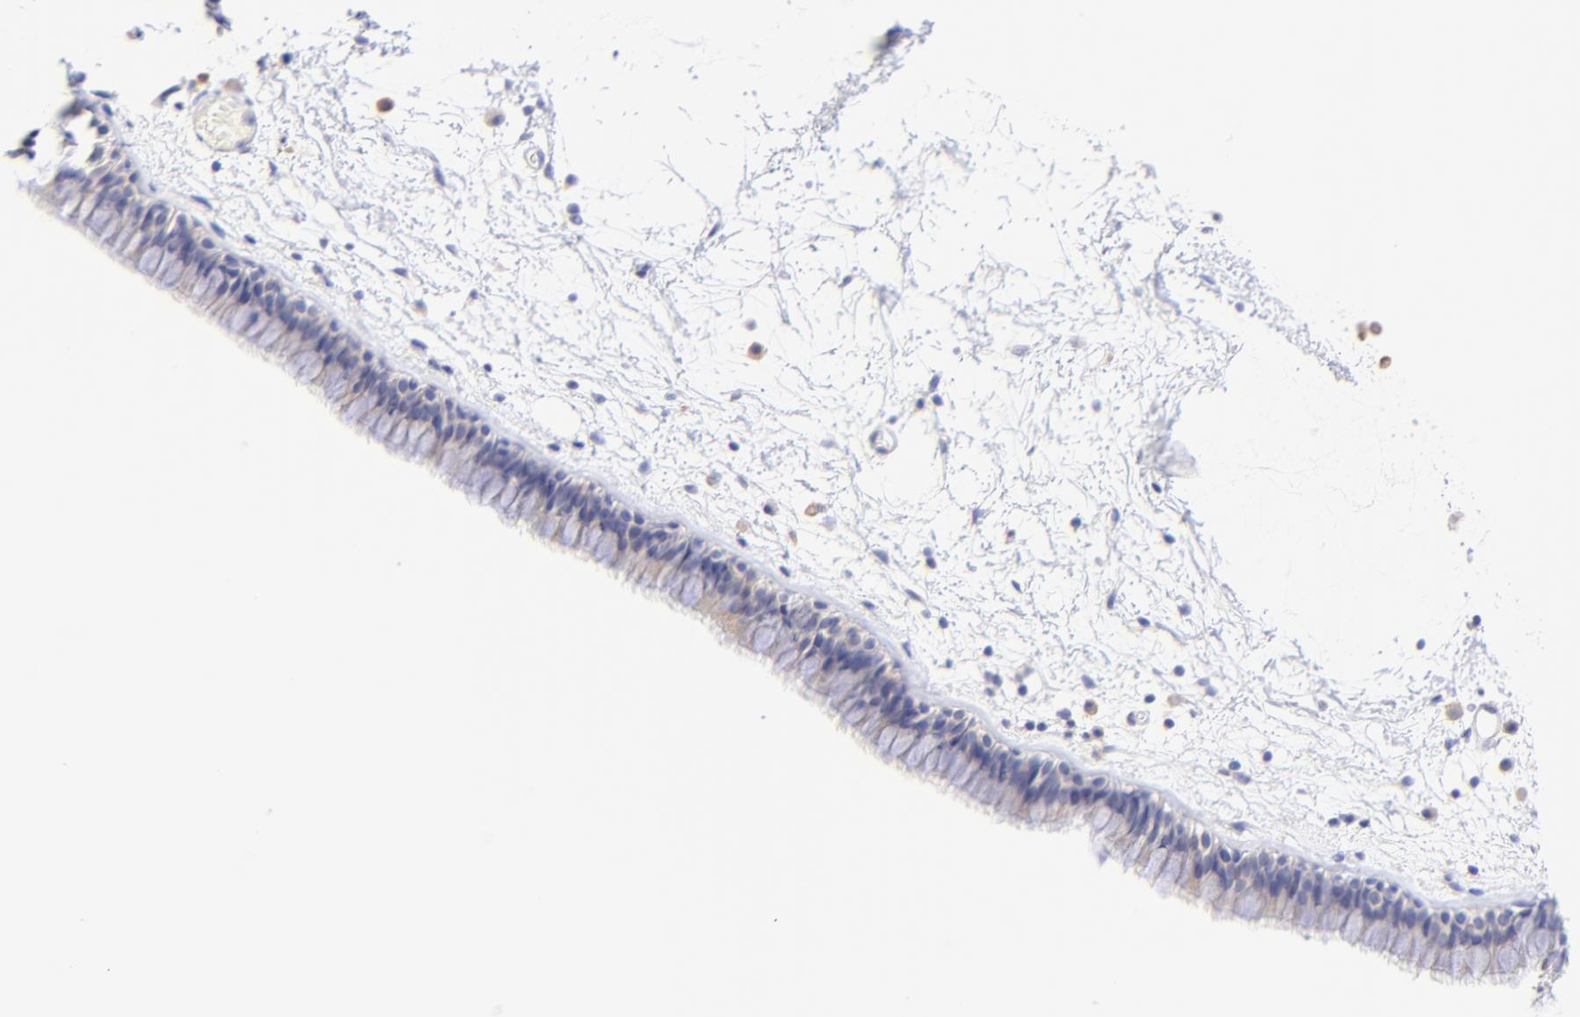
{"staining": {"intensity": "negative", "quantity": "none", "location": "none"}, "tissue": "nasopharynx", "cell_type": "Respiratory epithelial cells", "image_type": "normal", "snomed": [{"axis": "morphology", "description": "Normal tissue, NOS"}, {"axis": "morphology", "description": "Inflammation, NOS"}, {"axis": "topography", "description": "Nasopharynx"}], "caption": "Protein analysis of unremarkable nasopharynx exhibits no significant staining in respiratory epithelial cells. The staining is performed using DAB brown chromogen with nuclei counter-stained in using hematoxylin.", "gene": "EBP", "patient": {"sex": "male", "age": 48}}